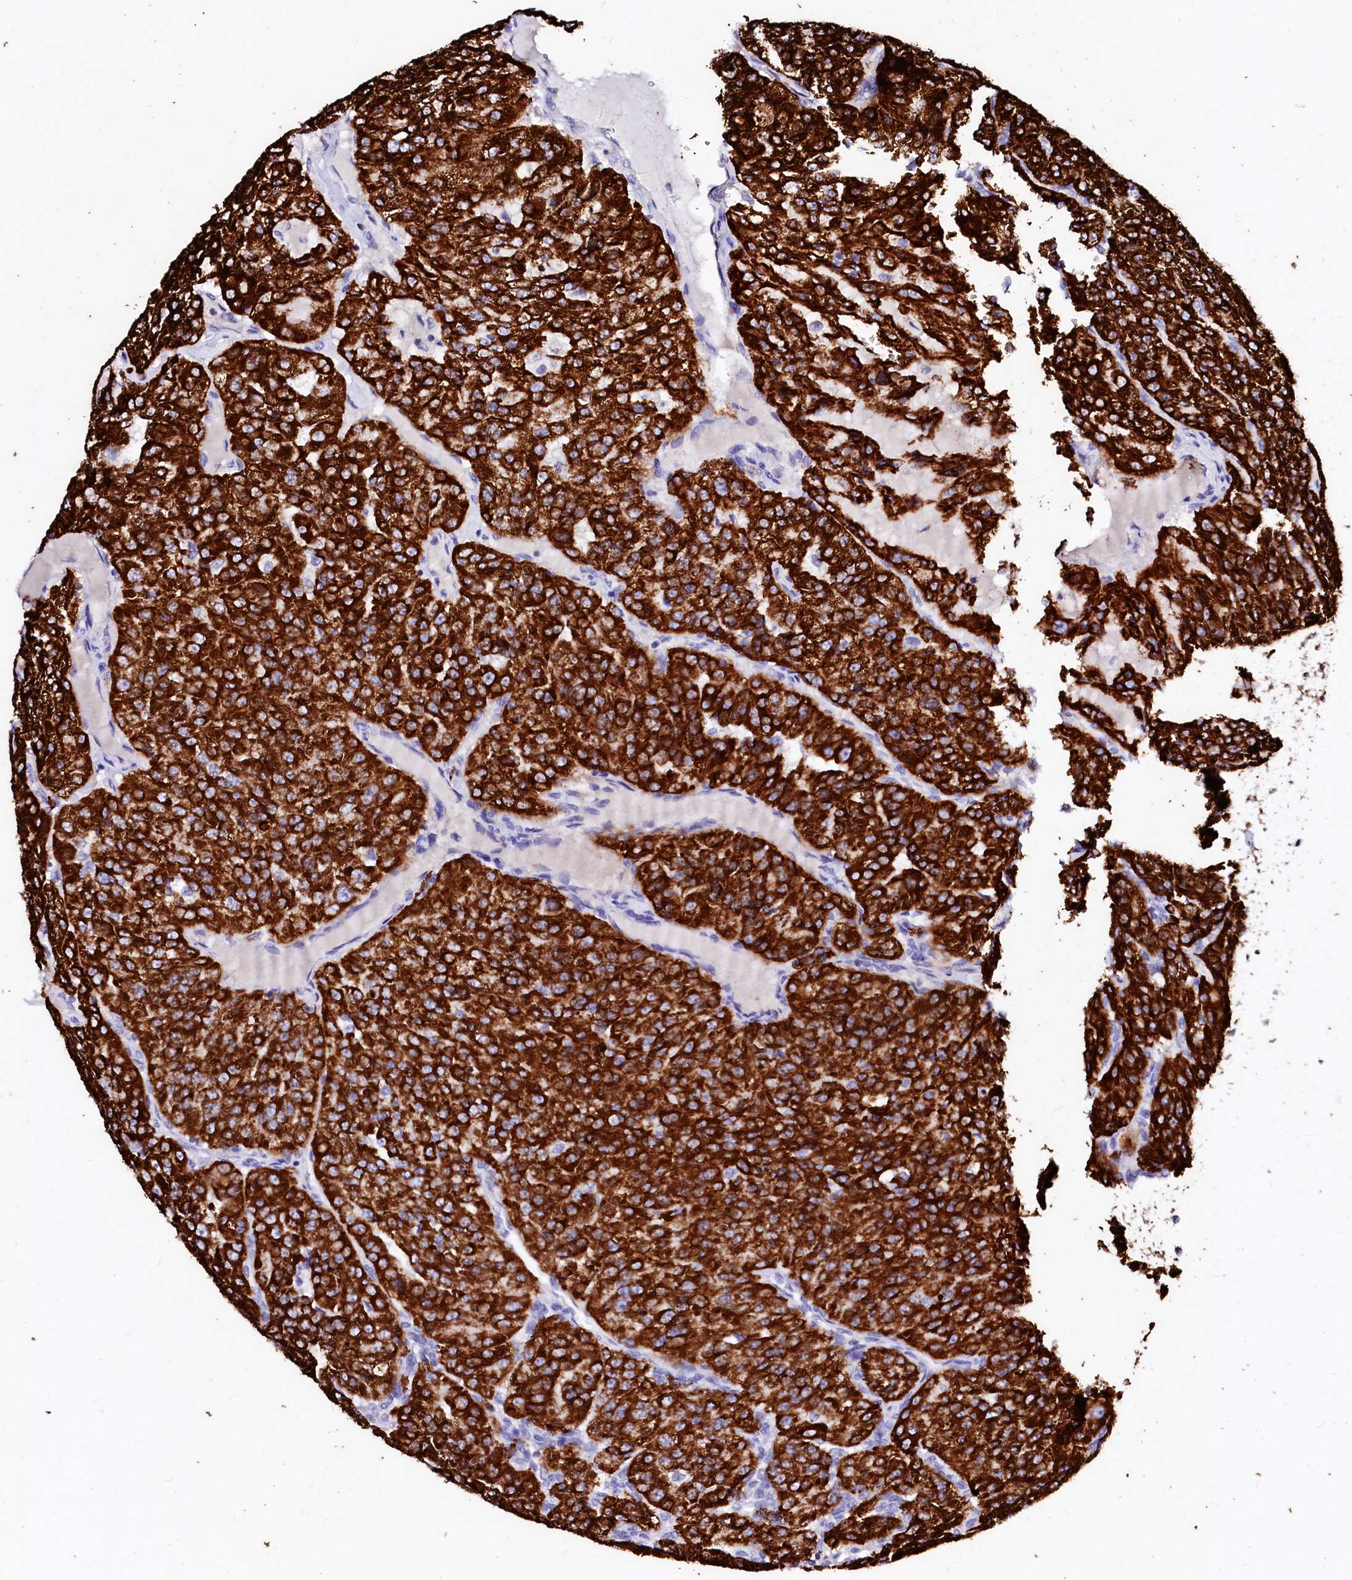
{"staining": {"intensity": "strong", "quantity": ">75%", "location": "cytoplasmic/membranous"}, "tissue": "renal cancer", "cell_type": "Tumor cells", "image_type": "cancer", "snomed": [{"axis": "morphology", "description": "Adenocarcinoma, NOS"}, {"axis": "topography", "description": "Kidney"}], "caption": "Immunohistochemical staining of adenocarcinoma (renal) demonstrates high levels of strong cytoplasmic/membranous staining in about >75% of tumor cells.", "gene": "MAOB", "patient": {"sex": "female", "age": 63}}